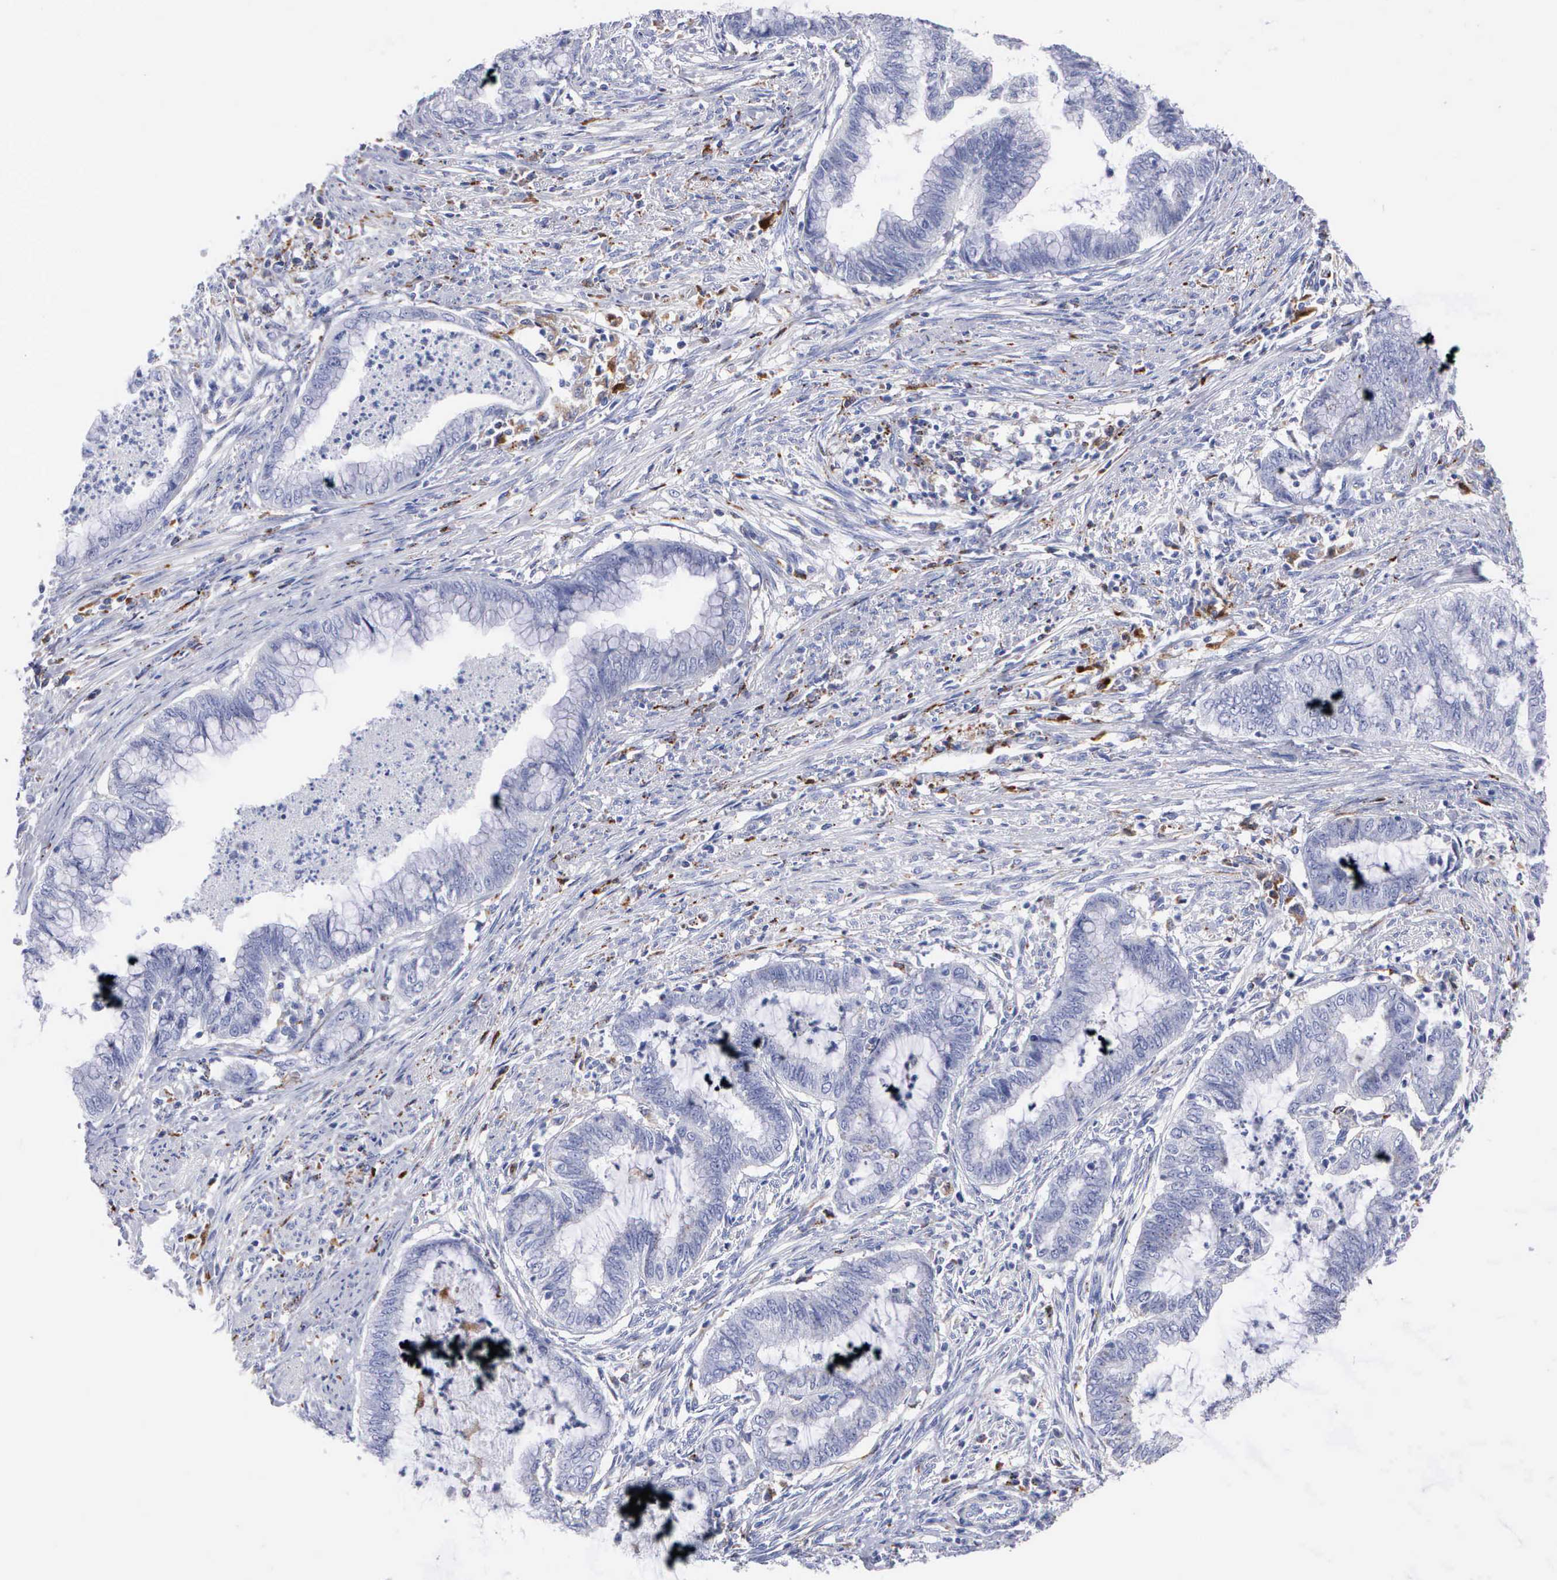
{"staining": {"intensity": "weak", "quantity": "<25%", "location": "cytoplasmic/membranous"}, "tissue": "endometrial cancer", "cell_type": "Tumor cells", "image_type": "cancer", "snomed": [{"axis": "morphology", "description": "Necrosis, NOS"}, {"axis": "morphology", "description": "Adenocarcinoma, NOS"}, {"axis": "topography", "description": "Endometrium"}], "caption": "DAB (3,3'-diaminobenzidine) immunohistochemical staining of human endometrial adenocarcinoma reveals no significant expression in tumor cells.", "gene": "CTSH", "patient": {"sex": "female", "age": 79}}